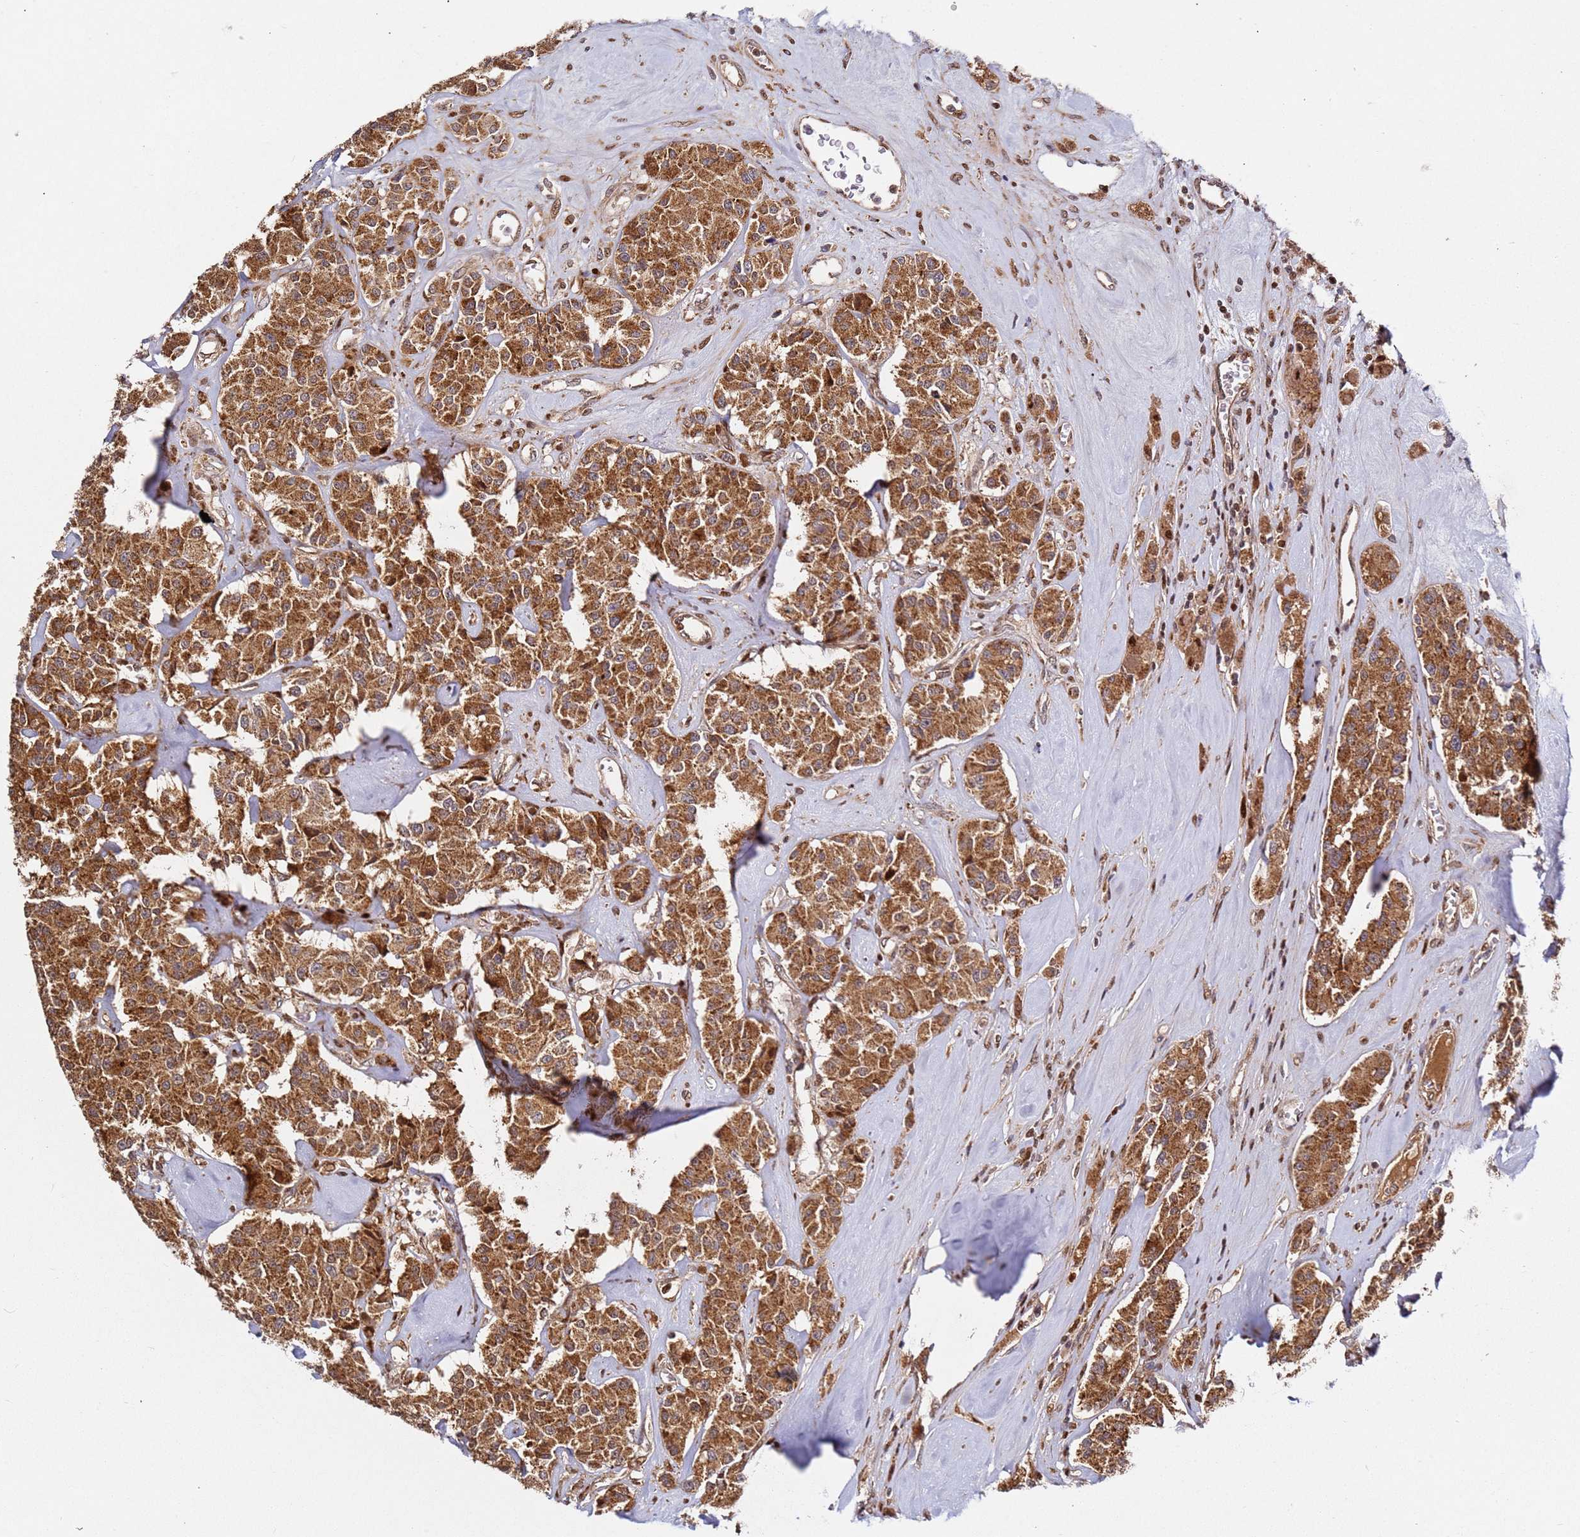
{"staining": {"intensity": "strong", "quantity": ">75%", "location": "cytoplasmic/membranous"}, "tissue": "carcinoid", "cell_type": "Tumor cells", "image_type": "cancer", "snomed": [{"axis": "morphology", "description": "Carcinoid, malignant, NOS"}, {"axis": "topography", "description": "Pancreas"}], "caption": "Strong cytoplasmic/membranous protein expression is present in about >75% of tumor cells in malignant carcinoid.", "gene": "SMOX", "patient": {"sex": "male", "age": 41}}